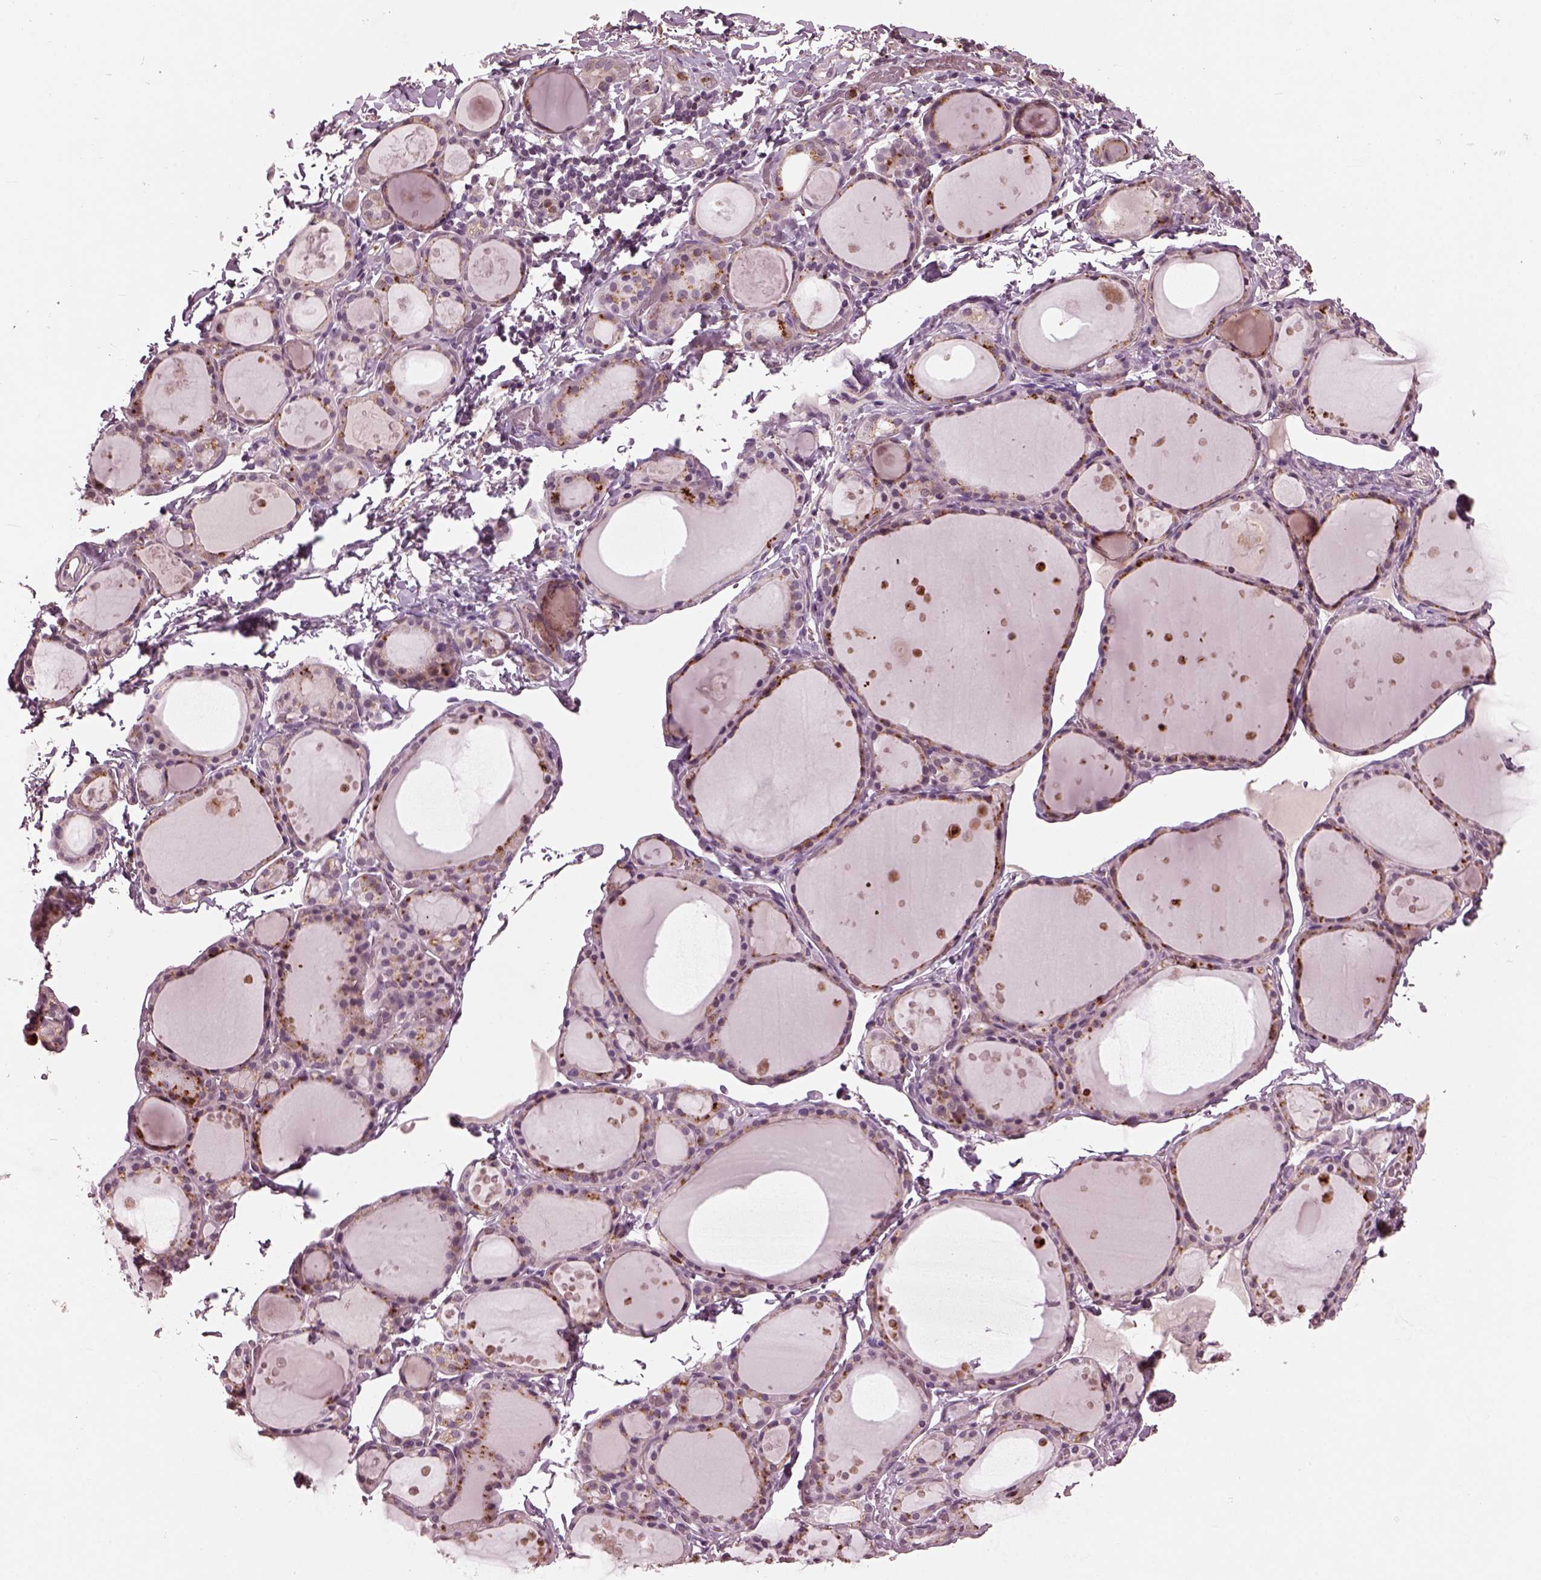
{"staining": {"intensity": "weak", "quantity": ">75%", "location": "cytoplasmic/membranous"}, "tissue": "thyroid gland", "cell_type": "Glandular cells", "image_type": "normal", "snomed": [{"axis": "morphology", "description": "Normal tissue, NOS"}, {"axis": "topography", "description": "Thyroid gland"}], "caption": "A low amount of weak cytoplasmic/membranous positivity is seen in approximately >75% of glandular cells in benign thyroid gland.", "gene": "RUFY3", "patient": {"sex": "male", "age": 68}}